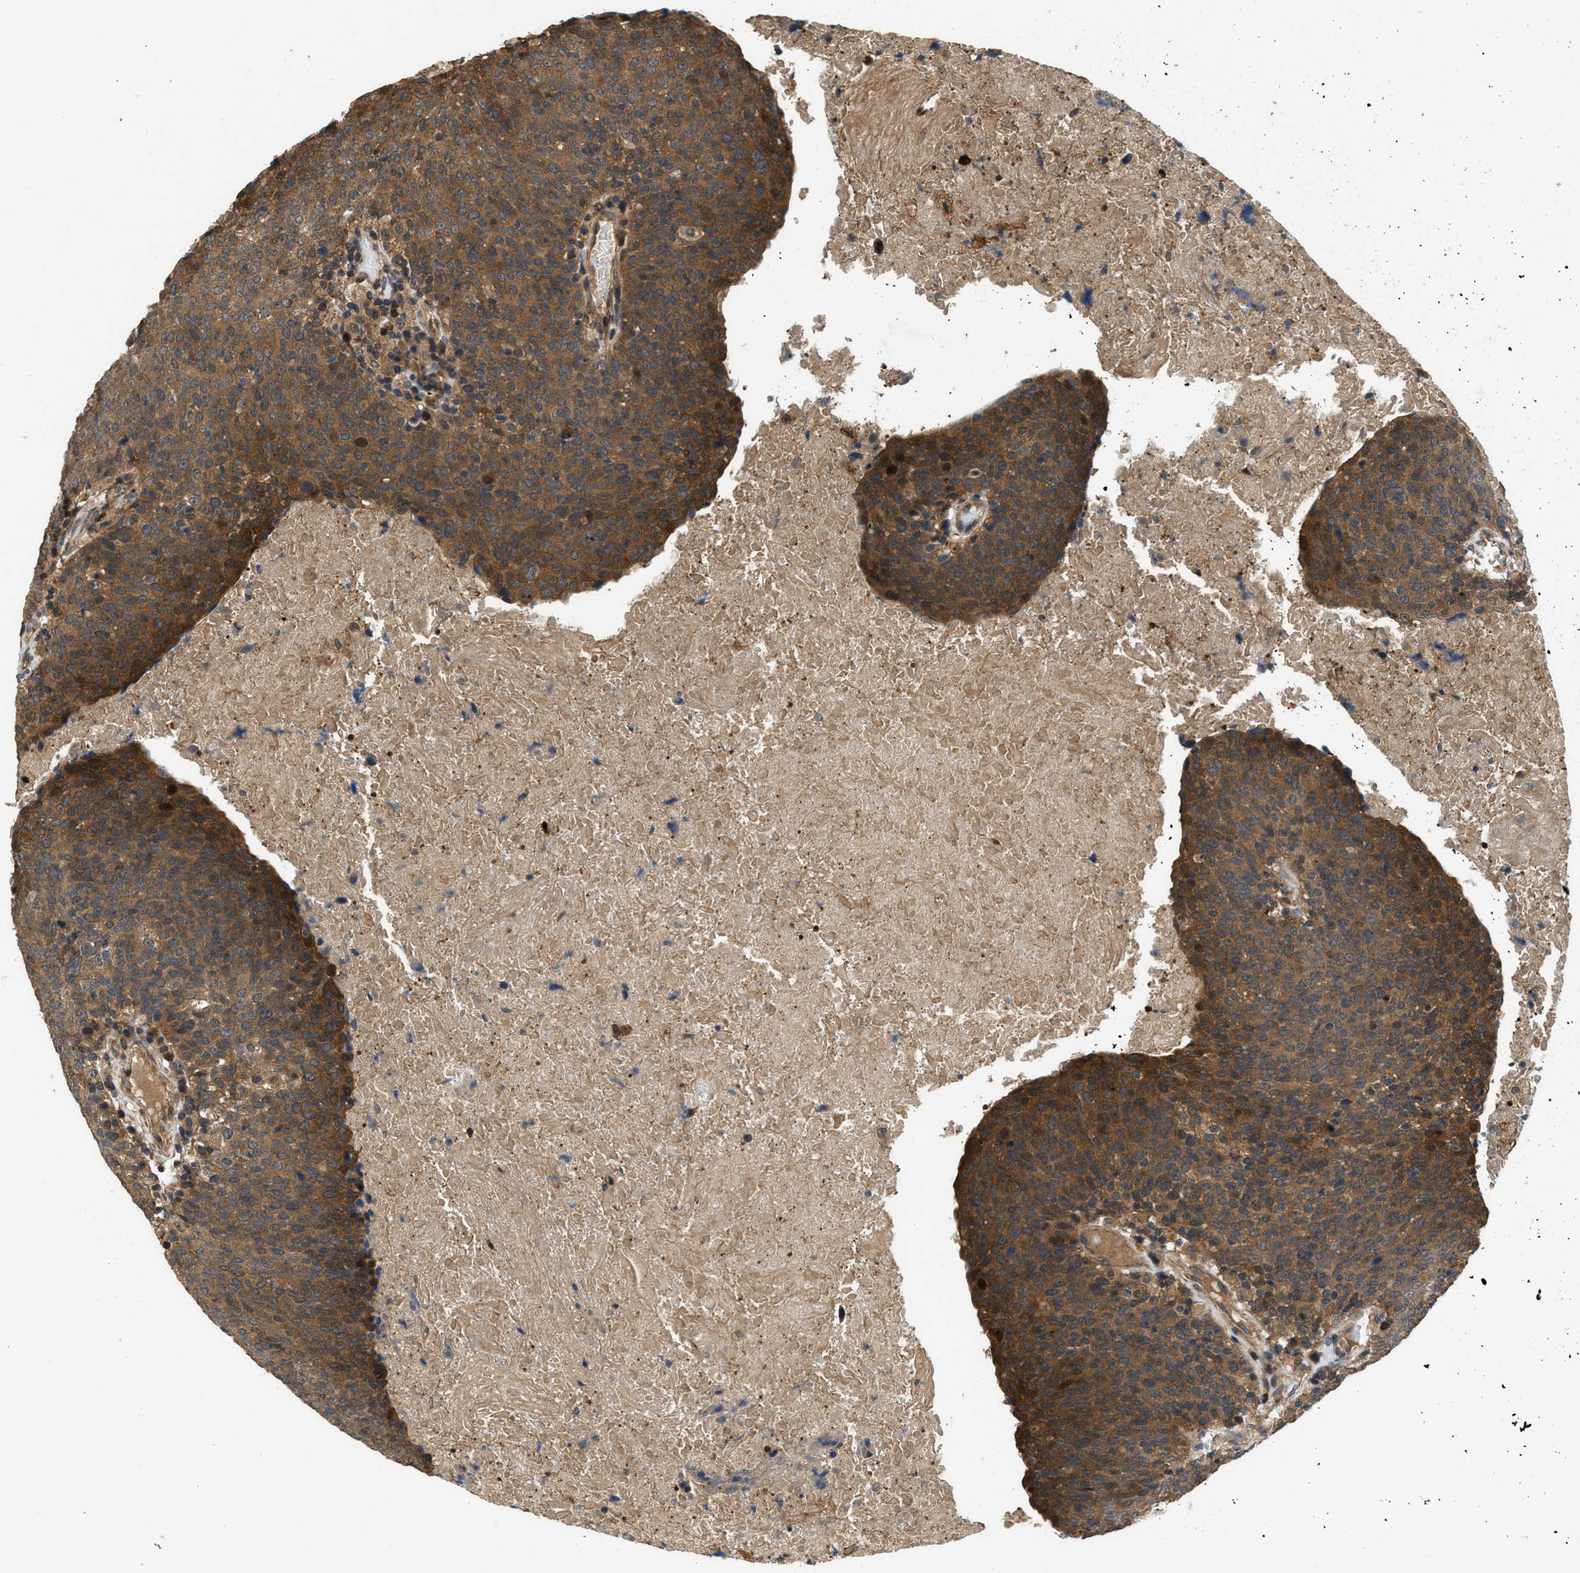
{"staining": {"intensity": "strong", "quantity": ">75%", "location": "cytoplasmic/membranous"}, "tissue": "head and neck cancer", "cell_type": "Tumor cells", "image_type": "cancer", "snomed": [{"axis": "morphology", "description": "Squamous cell carcinoma, NOS"}, {"axis": "morphology", "description": "Squamous cell carcinoma, metastatic, NOS"}, {"axis": "topography", "description": "Lymph node"}, {"axis": "topography", "description": "Head-Neck"}], "caption": "Metastatic squamous cell carcinoma (head and neck) stained with DAB (3,3'-diaminobenzidine) immunohistochemistry (IHC) shows high levels of strong cytoplasmic/membranous expression in approximately >75% of tumor cells.", "gene": "GPR31", "patient": {"sex": "male", "age": 62}}